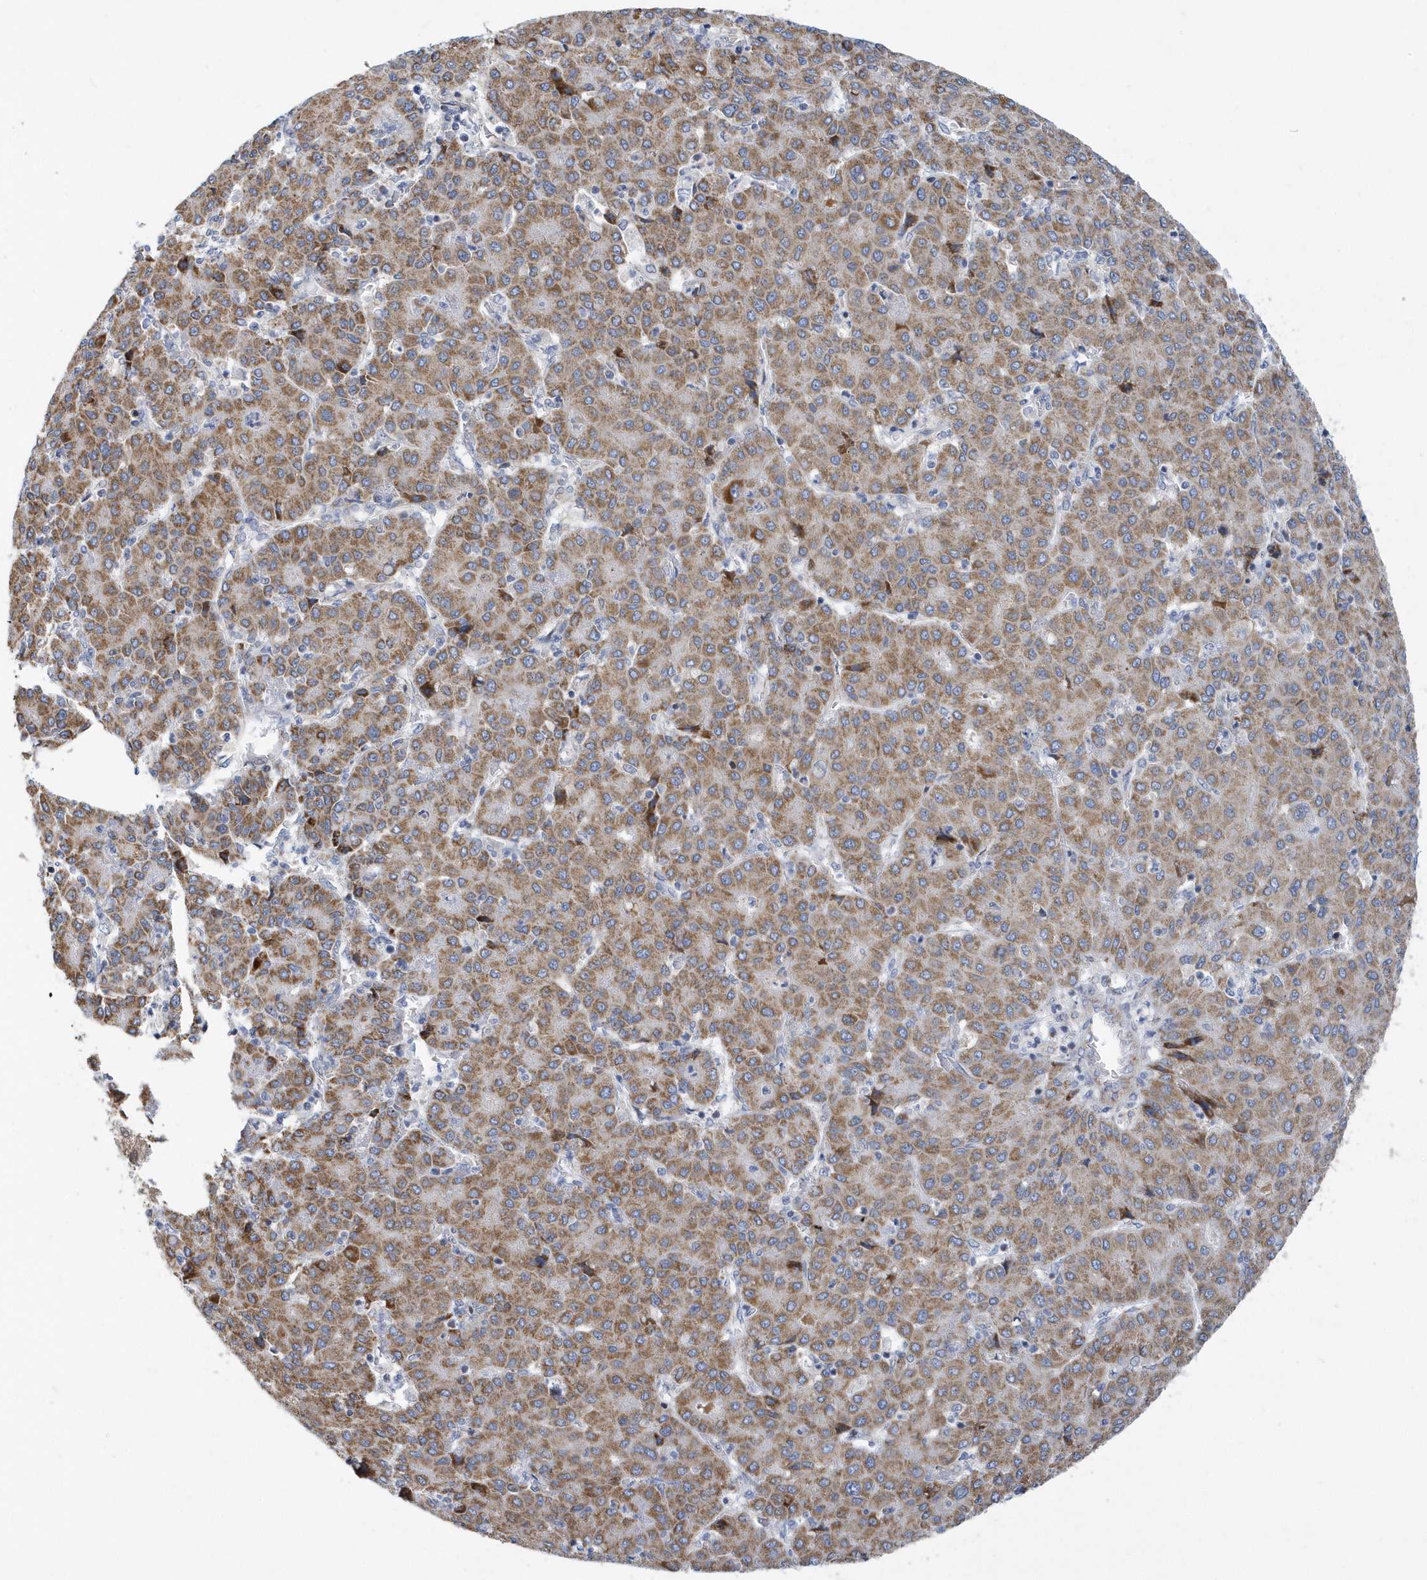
{"staining": {"intensity": "moderate", "quantity": ">75%", "location": "cytoplasmic/membranous"}, "tissue": "liver cancer", "cell_type": "Tumor cells", "image_type": "cancer", "snomed": [{"axis": "morphology", "description": "Carcinoma, Hepatocellular, NOS"}, {"axis": "topography", "description": "Liver"}], "caption": "Moderate cytoplasmic/membranous expression for a protein is present in approximately >75% of tumor cells of hepatocellular carcinoma (liver) using immunohistochemistry (IHC).", "gene": "VWA5B2", "patient": {"sex": "male", "age": 65}}